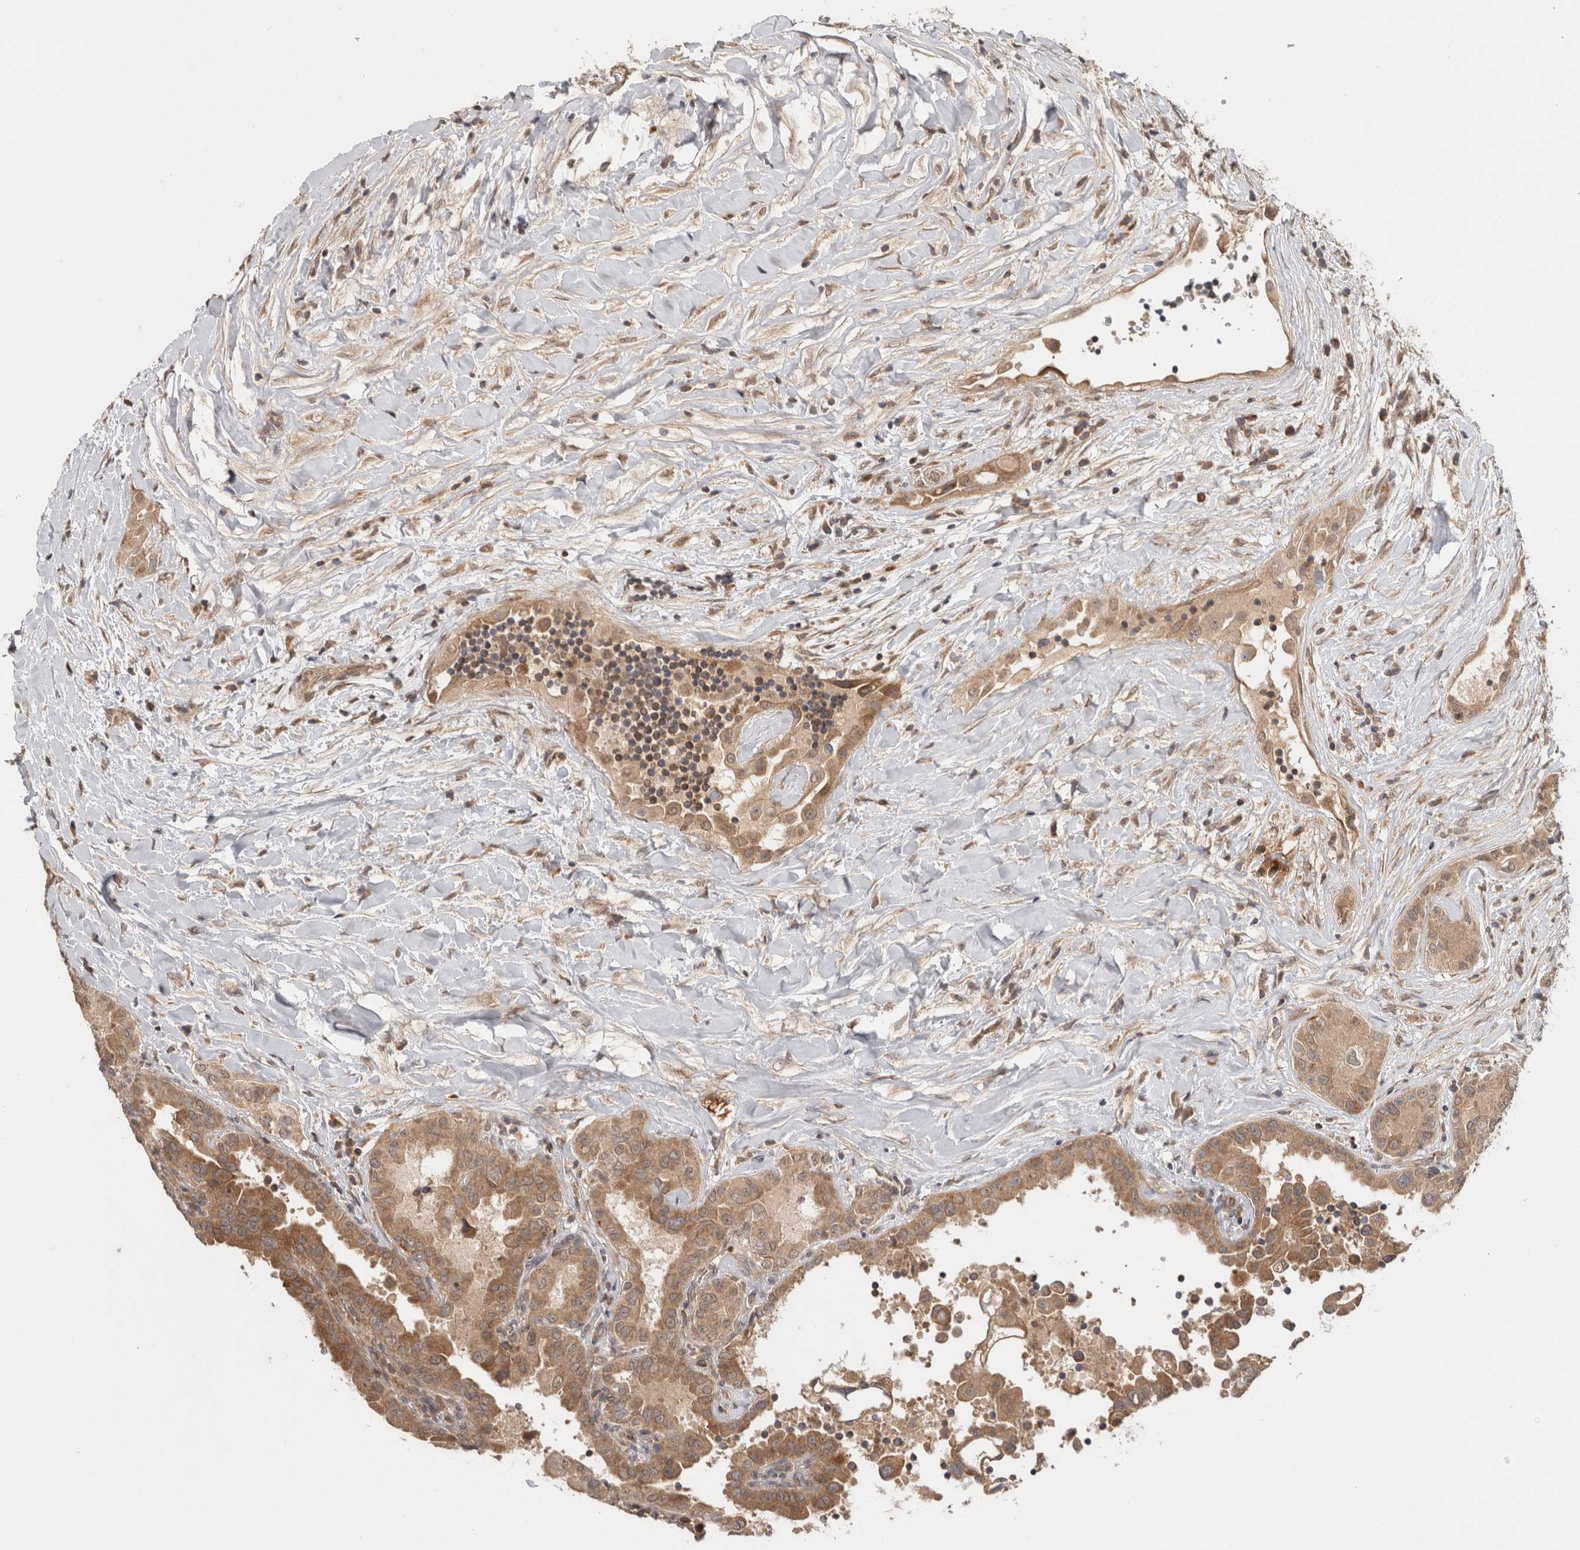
{"staining": {"intensity": "moderate", "quantity": ">75%", "location": "cytoplasmic/membranous"}, "tissue": "thyroid cancer", "cell_type": "Tumor cells", "image_type": "cancer", "snomed": [{"axis": "morphology", "description": "Papillary adenocarcinoma, NOS"}, {"axis": "topography", "description": "Thyroid gland"}], "caption": "Moderate cytoplasmic/membranous staining is identified in approximately >75% of tumor cells in thyroid cancer (papillary adenocarcinoma). Ihc stains the protein of interest in brown and the nuclei are stained blue.", "gene": "HMOX2", "patient": {"sex": "male", "age": 33}}